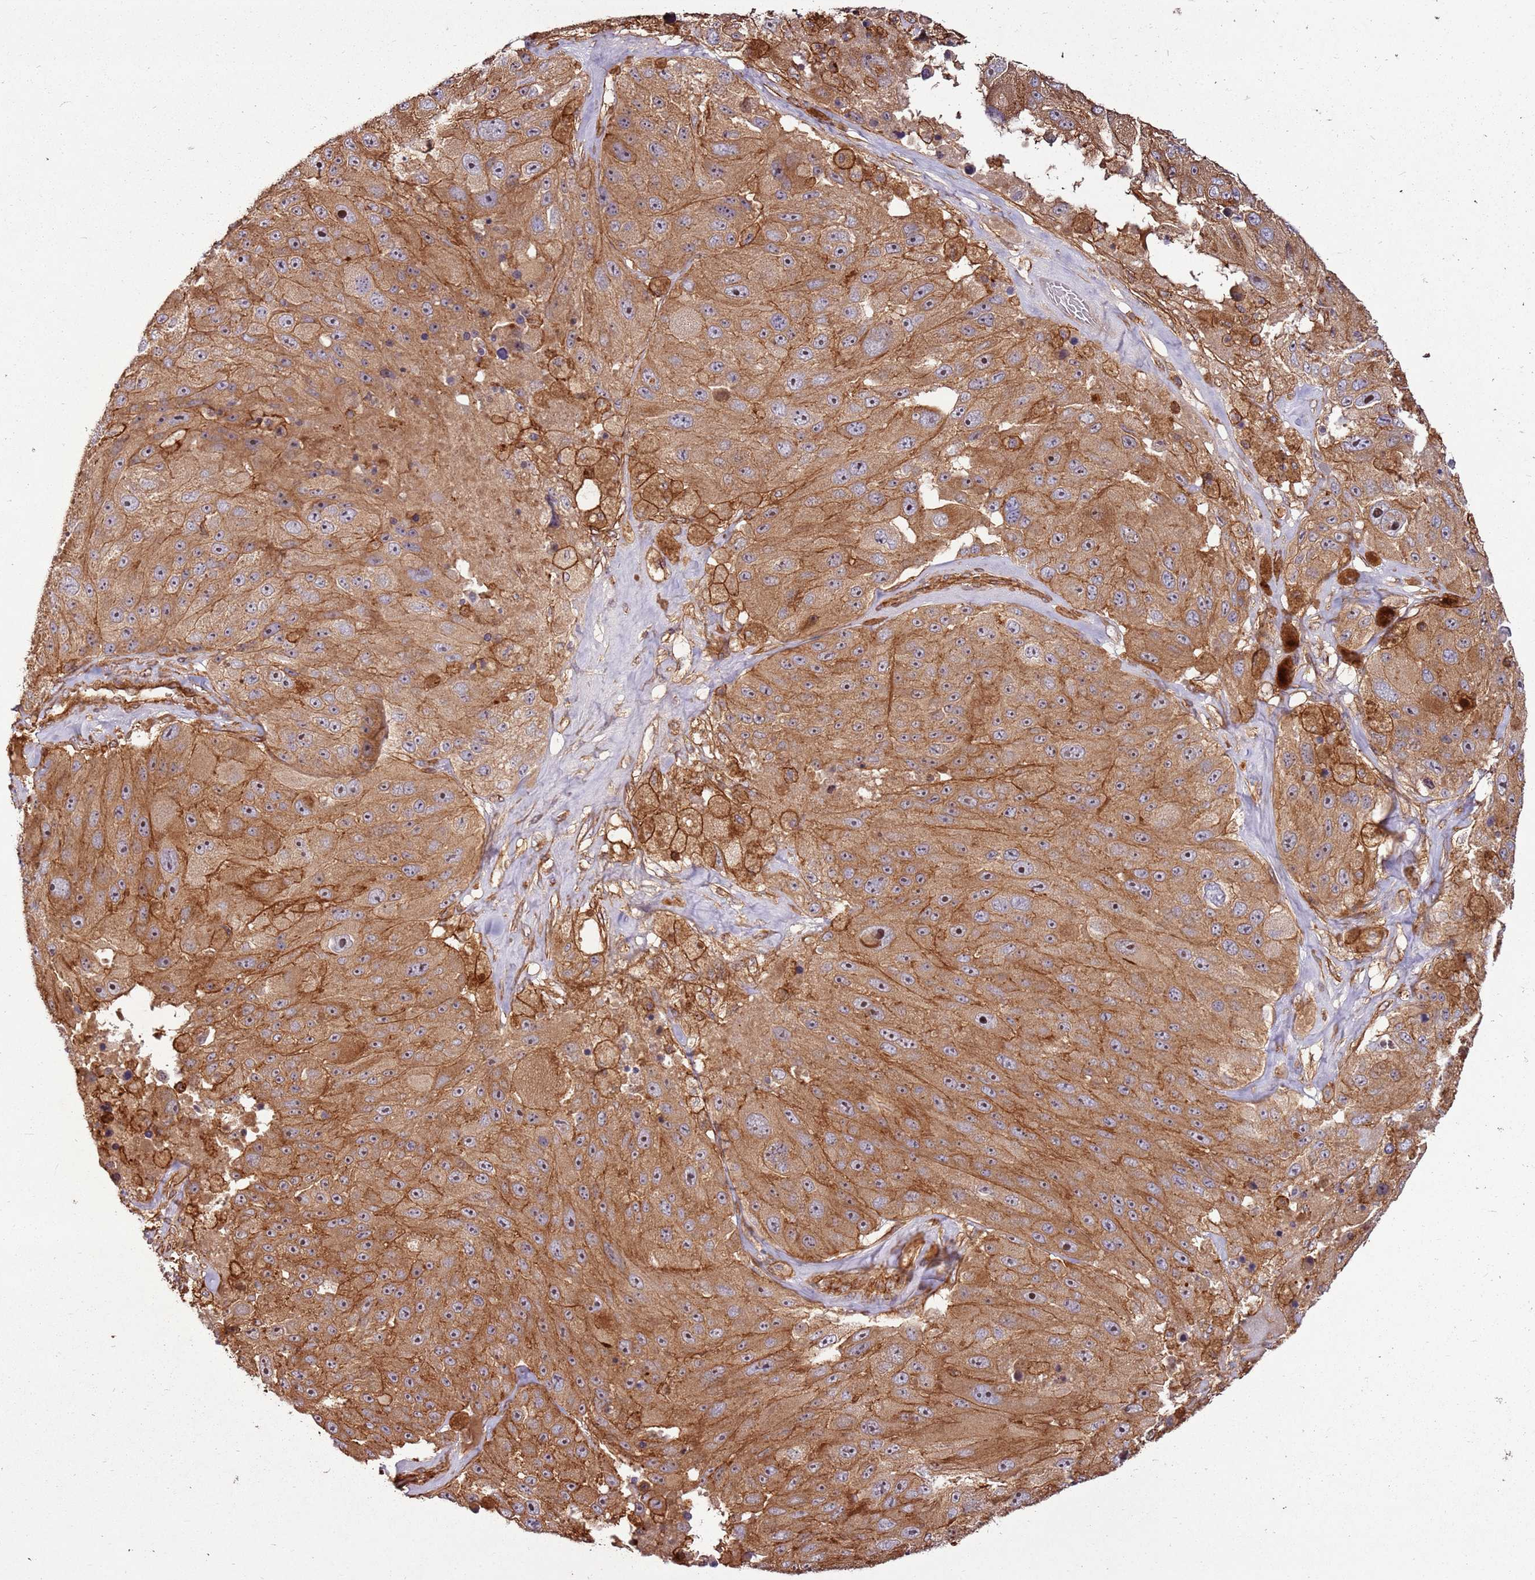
{"staining": {"intensity": "moderate", "quantity": ">75%", "location": "cytoplasmic/membranous,nuclear"}, "tissue": "melanoma", "cell_type": "Tumor cells", "image_type": "cancer", "snomed": [{"axis": "morphology", "description": "Malignant melanoma, Metastatic site"}, {"axis": "topography", "description": "Lymph node"}], "caption": "Protein expression analysis of malignant melanoma (metastatic site) exhibits moderate cytoplasmic/membranous and nuclear expression in approximately >75% of tumor cells.", "gene": "ACVR2A", "patient": {"sex": "male", "age": 62}}